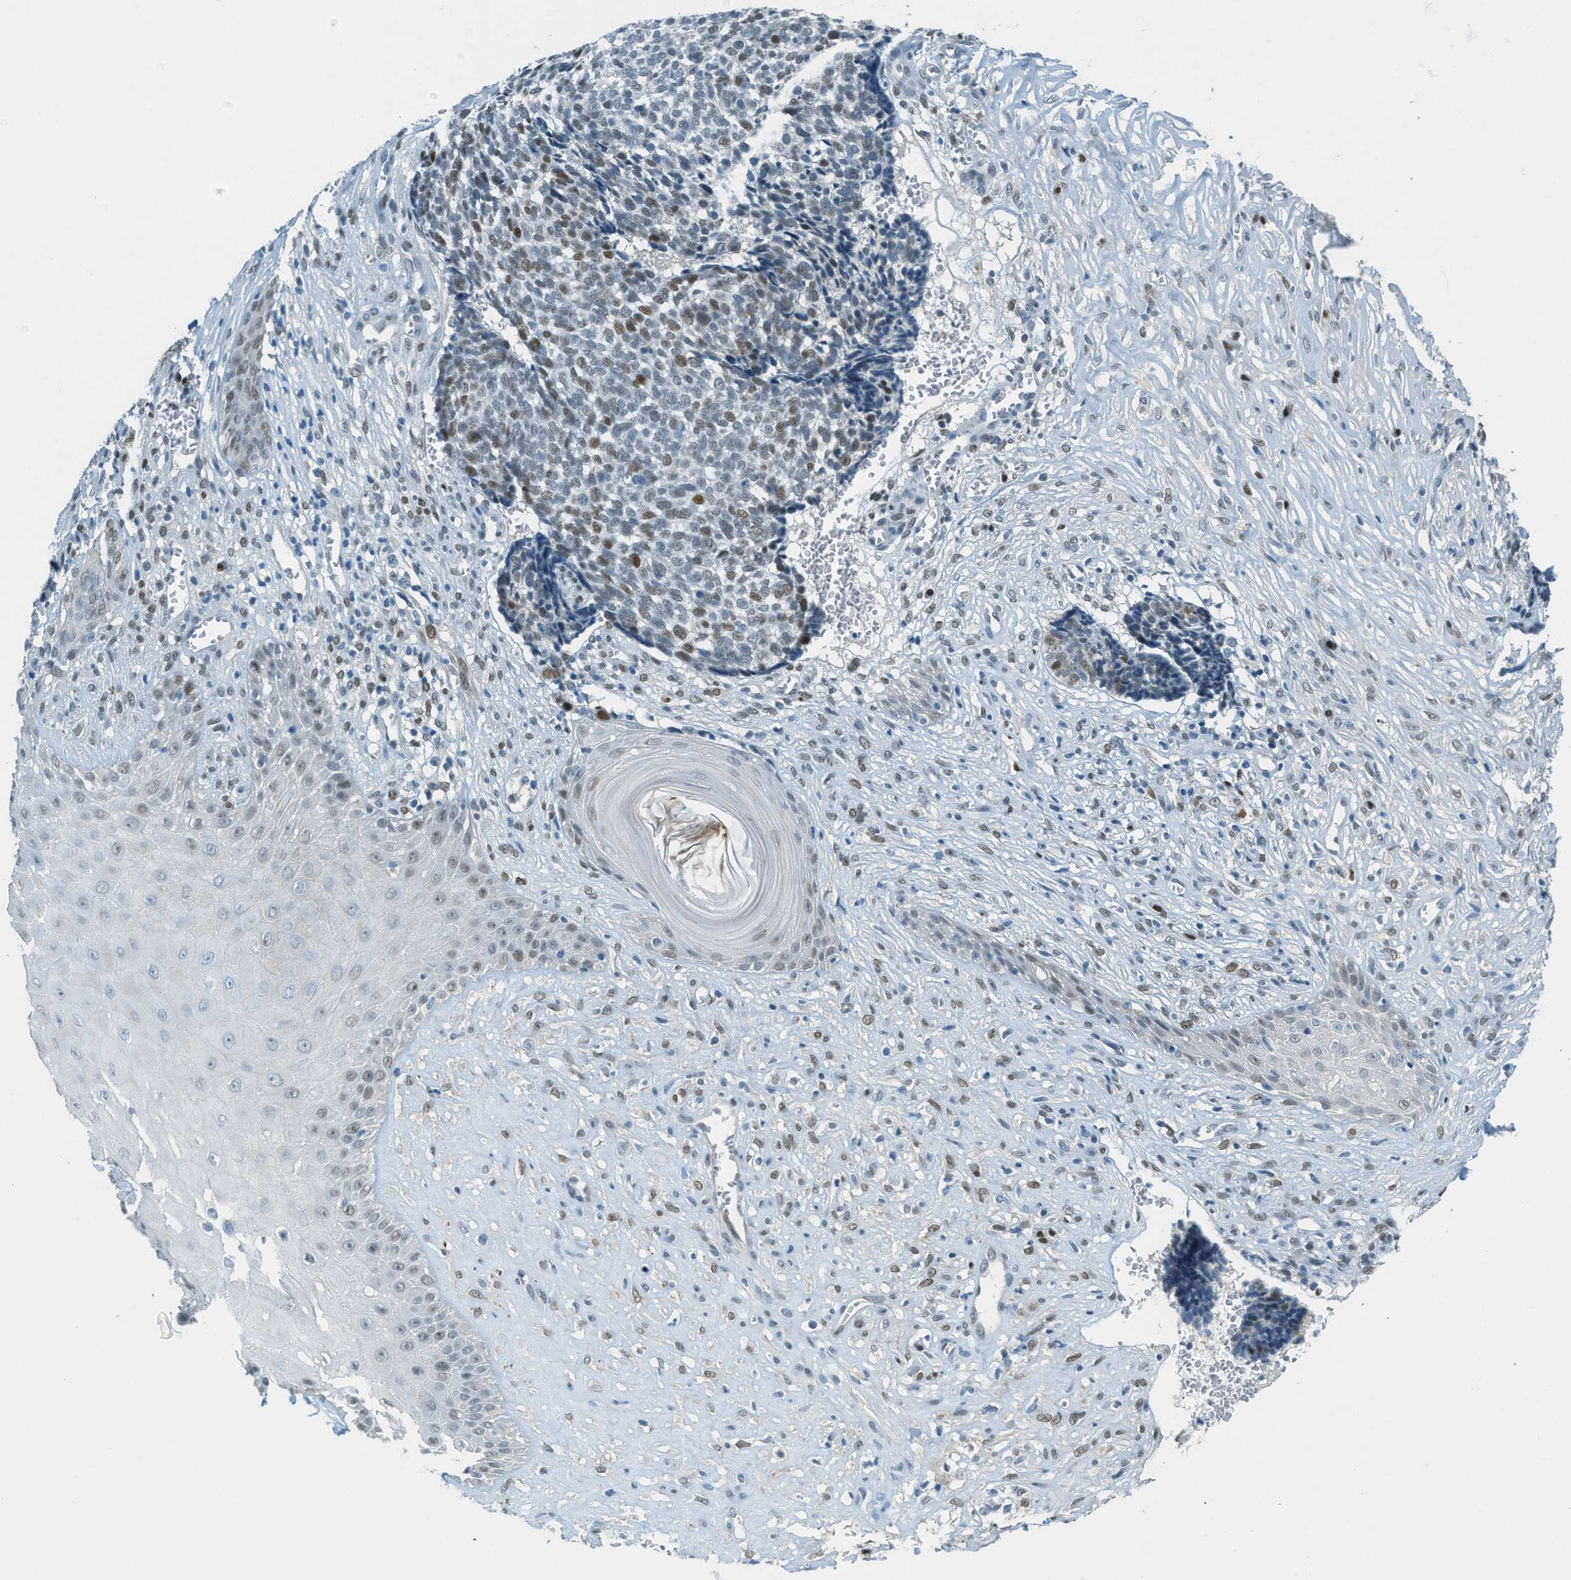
{"staining": {"intensity": "weak", "quantity": "25%-75%", "location": "nuclear"}, "tissue": "skin cancer", "cell_type": "Tumor cells", "image_type": "cancer", "snomed": [{"axis": "morphology", "description": "Basal cell carcinoma"}, {"axis": "topography", "description": "Skin"}], "caption": "Brown immunohistochemical staining in skin basal cell carcinoma exhibits weak nuclear expression in approximately 25%-75% of tumor cells.", "gene": "TCF3", "patient": {"sex": "male", "age": 84}}